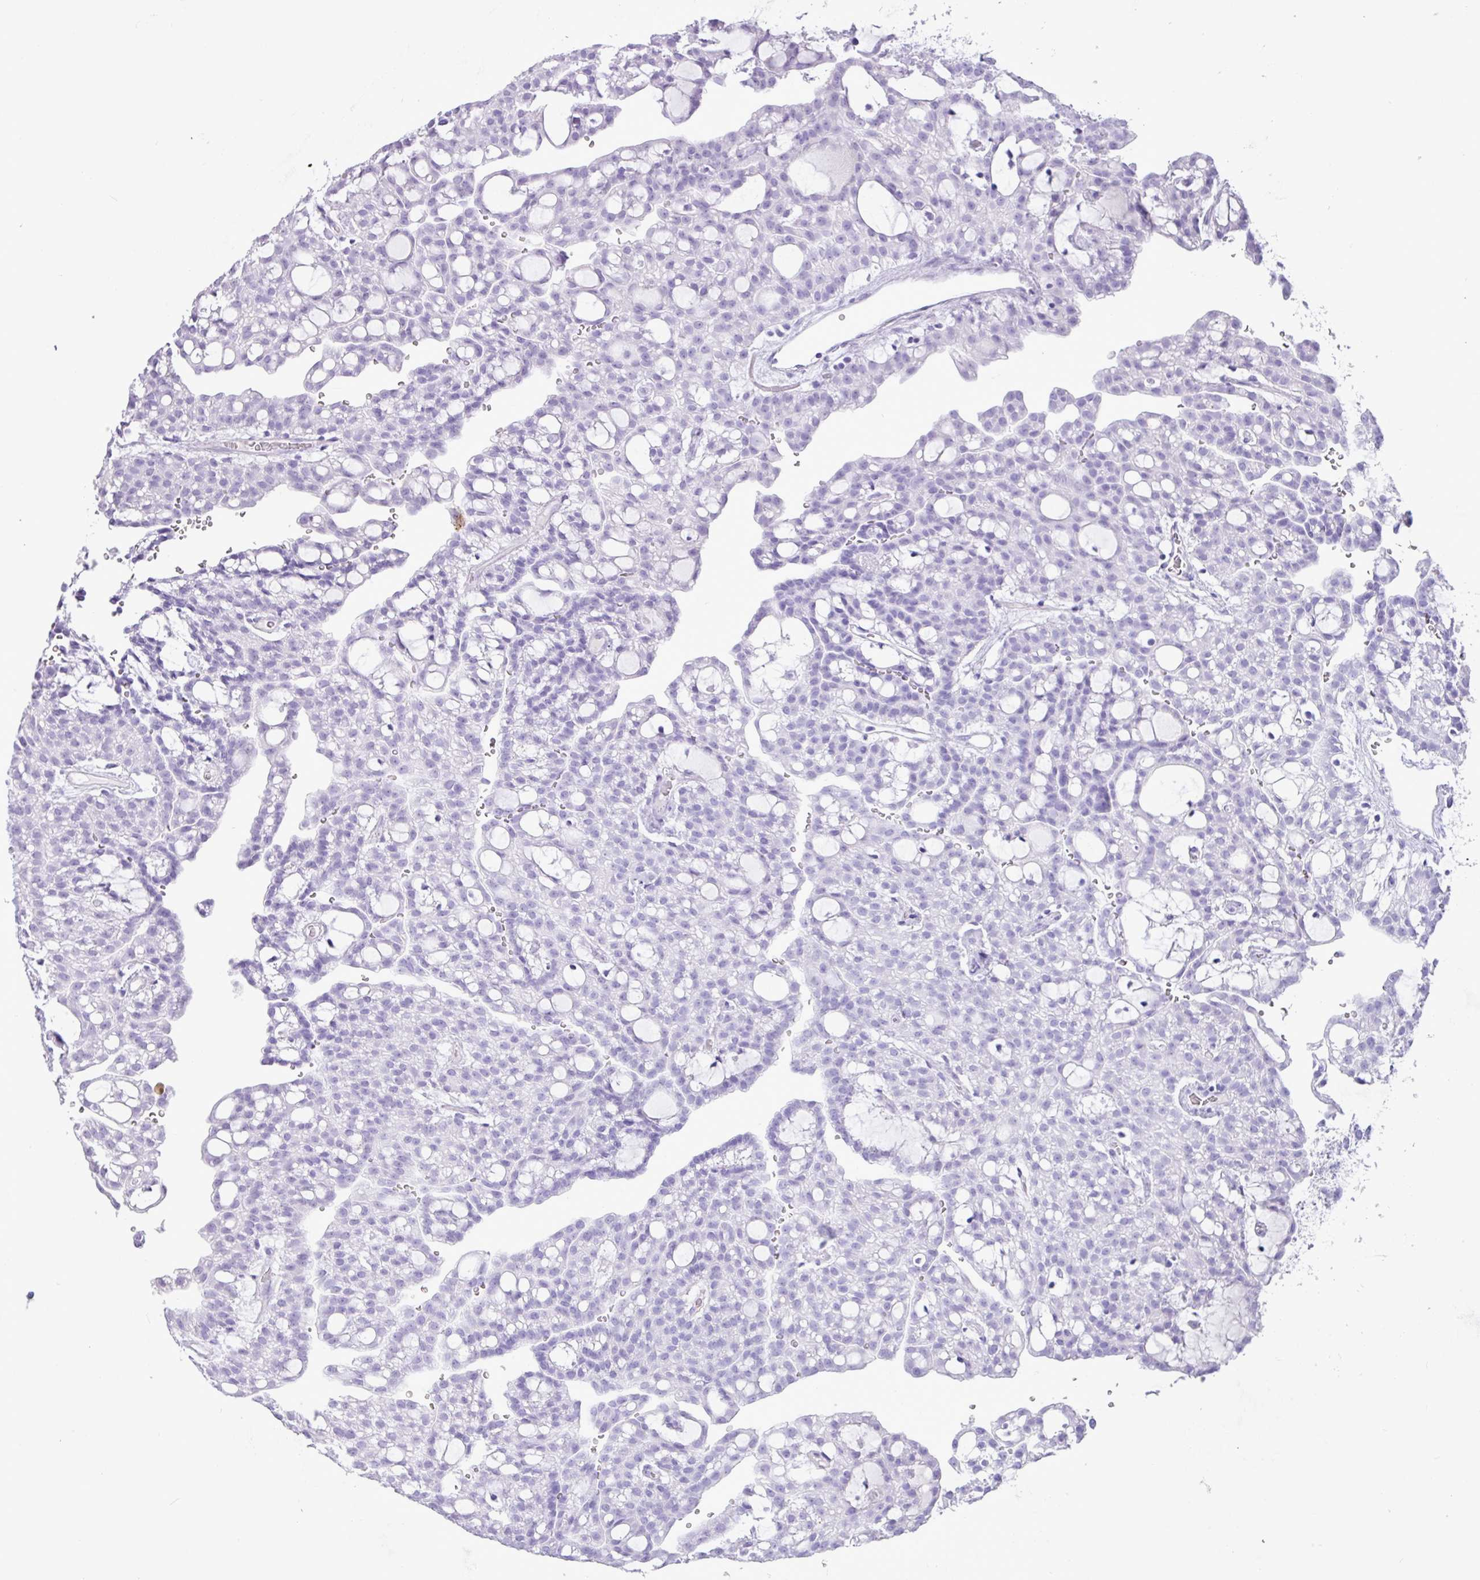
{"staining": {"intensity": "negative", "quantity": "none", "location": "none"}, "tissue": "renal cancer", "cell_type": "Tumor cells", "image_type": "cancer", "snomed": [{"axis": "morphology", "description": "Adenocarcinoma, NOS"}, {"axis": "topography", "description": "Kidney"}], "caption": "IHC photomicrograph of human renal adenocarcinoma stained for a protein (brown), which exhibits no staining in tumor cells.", "gene": "CKMT2", "patient": {"sex": "male", "age": 63}}